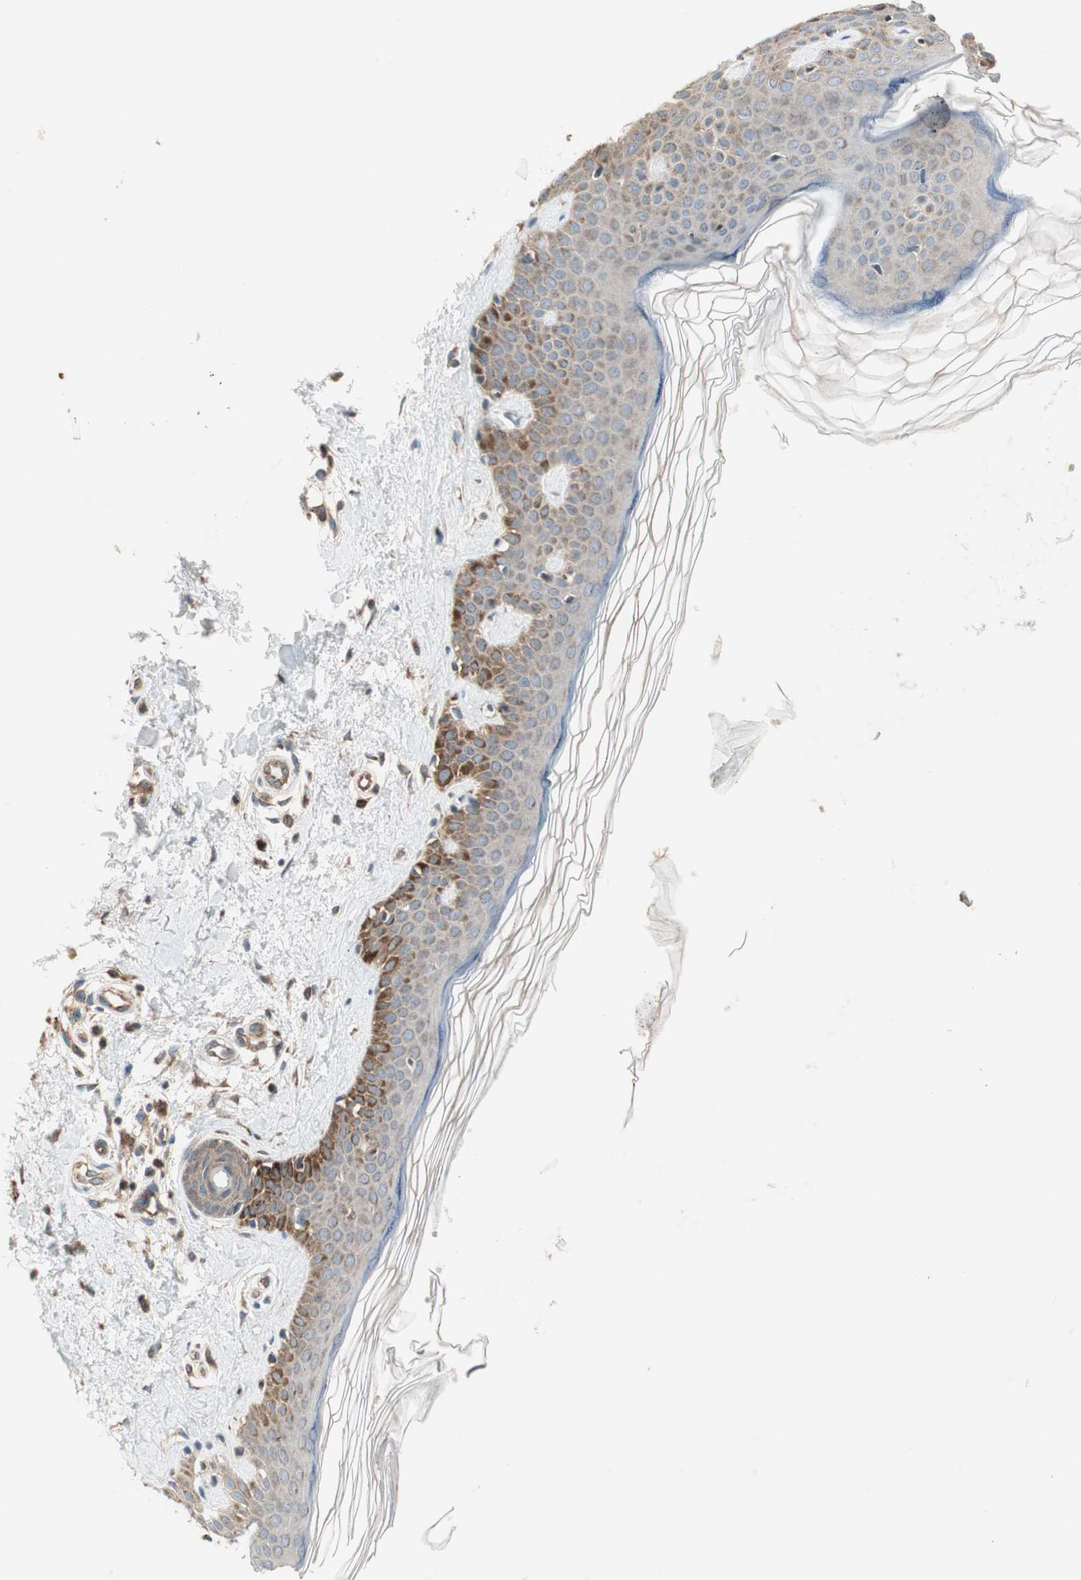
{"staining": {"intensity": "moderate", "quantity": ">75%", "location": "cytoplasmic/membranous"}, "tissue": "skin", "cell_type": "Fibroblasts", "image_type": "normal", "snomed": [{"axis": "morphology", "description": "Normal tissue, NOS"}, {"axis": "topography", "description": "Skin"}], "caption": "Immunohistochemistry (IHC) (DAB (3,3'-diaminobenzidine)) staining of benign skin displays moderate cytoplasmic/membranous protein positivity in about >75% of fibroblasts.", "gene": "CHADL", "patient": {"sex": "male", "age": 67}}